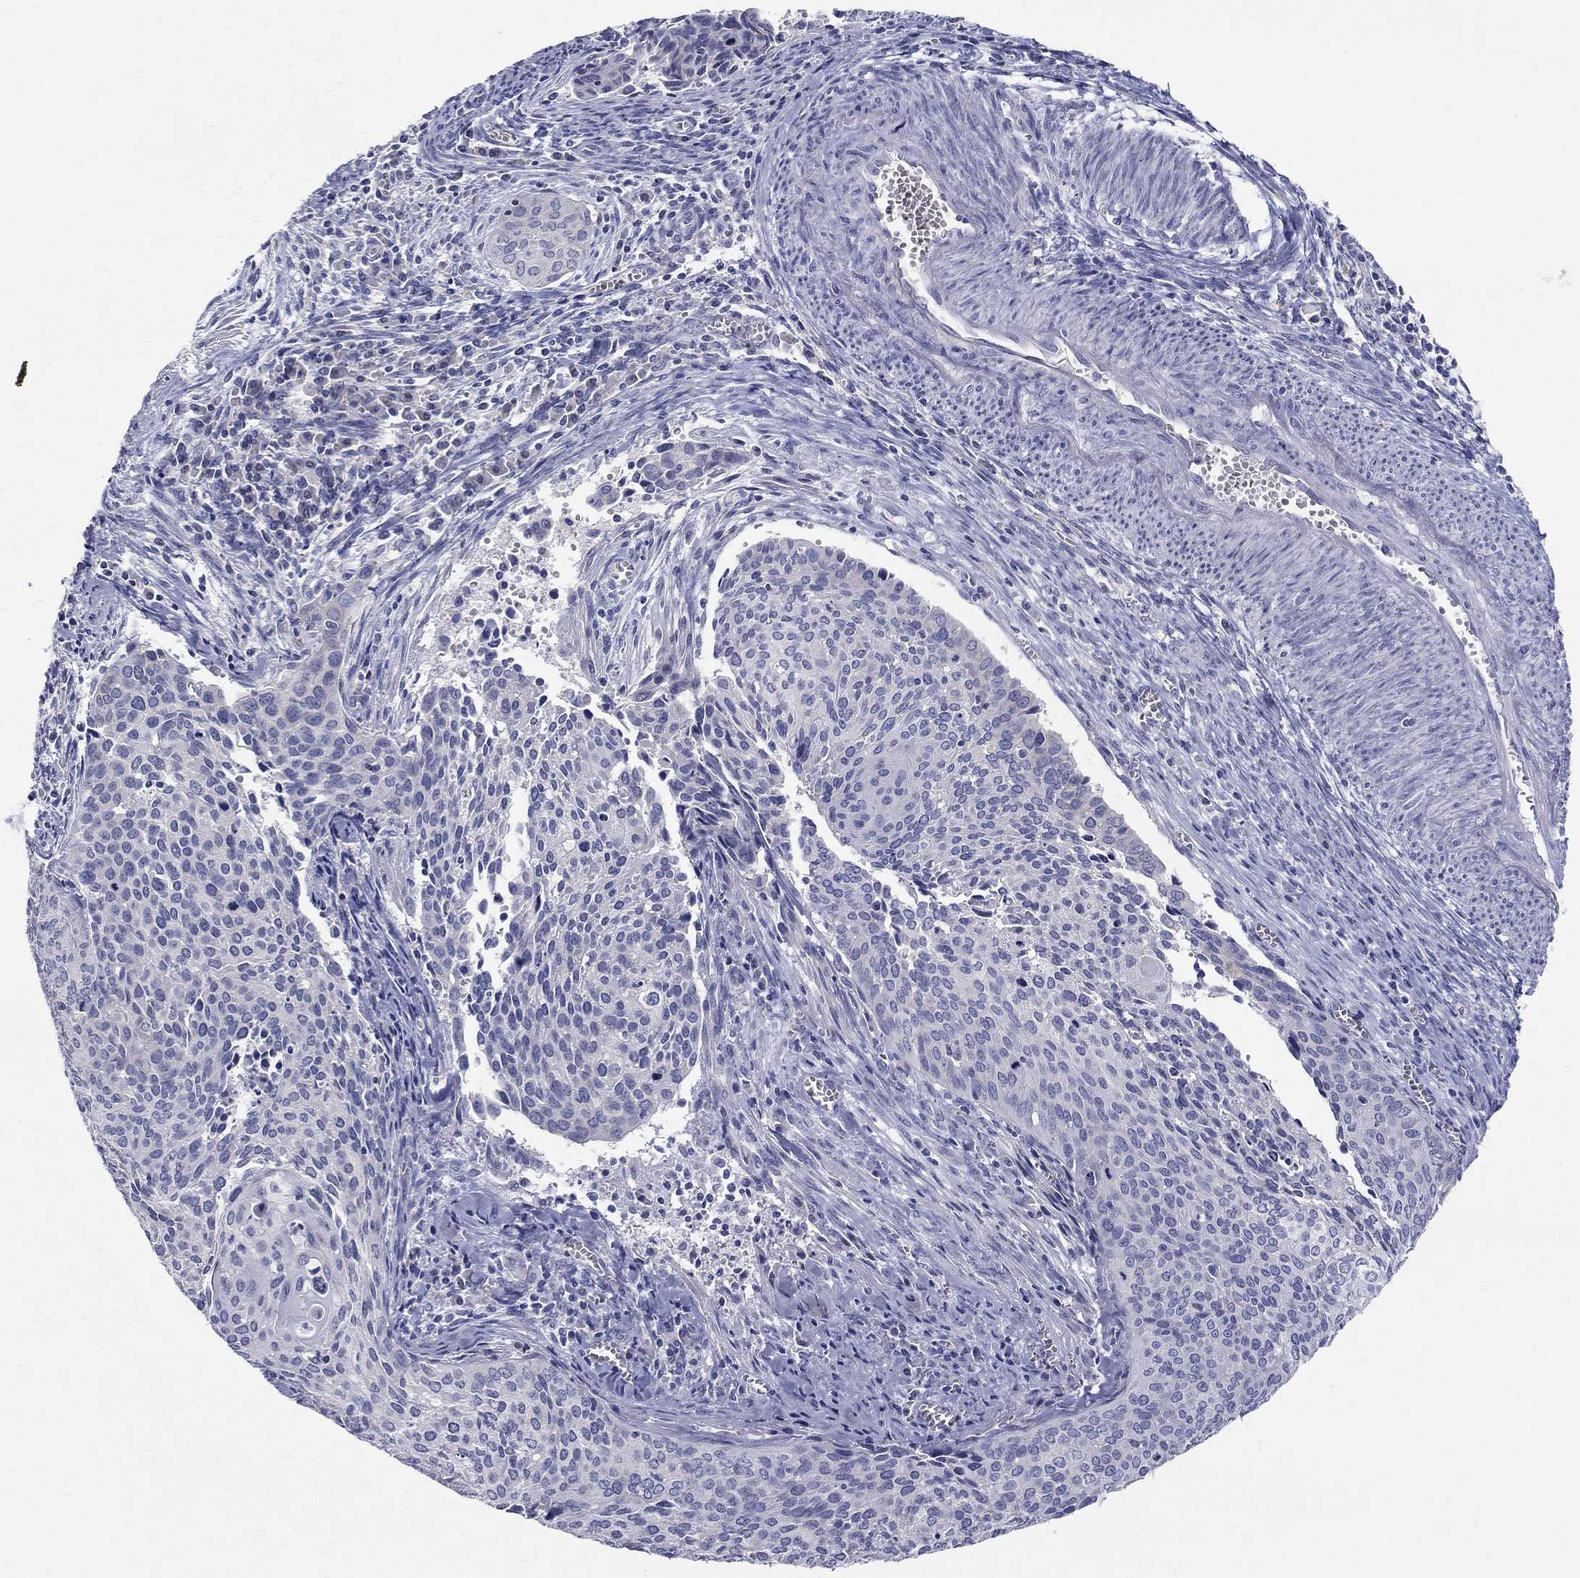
{"staining": {"intensity": "negative", "quantity": "none", "location": "none"}, "tissue": "cervical cancer", "cell_type": "Tumor cells", "image_type": "cancer", "snomed": [{"axis": "morphology", "description": "Squamous cell carcinoma, NOS"}, {"axis": "topography", "description": "Cervix"}], "caption": "There is no significant staining in tumor cells of squamous cell carcinoma (cervical). (DAB IHC visualized using brightfield microscopy, high magnification).", "gene": "TP53TG5", "patient": {"sex": "female", "age": 29}}